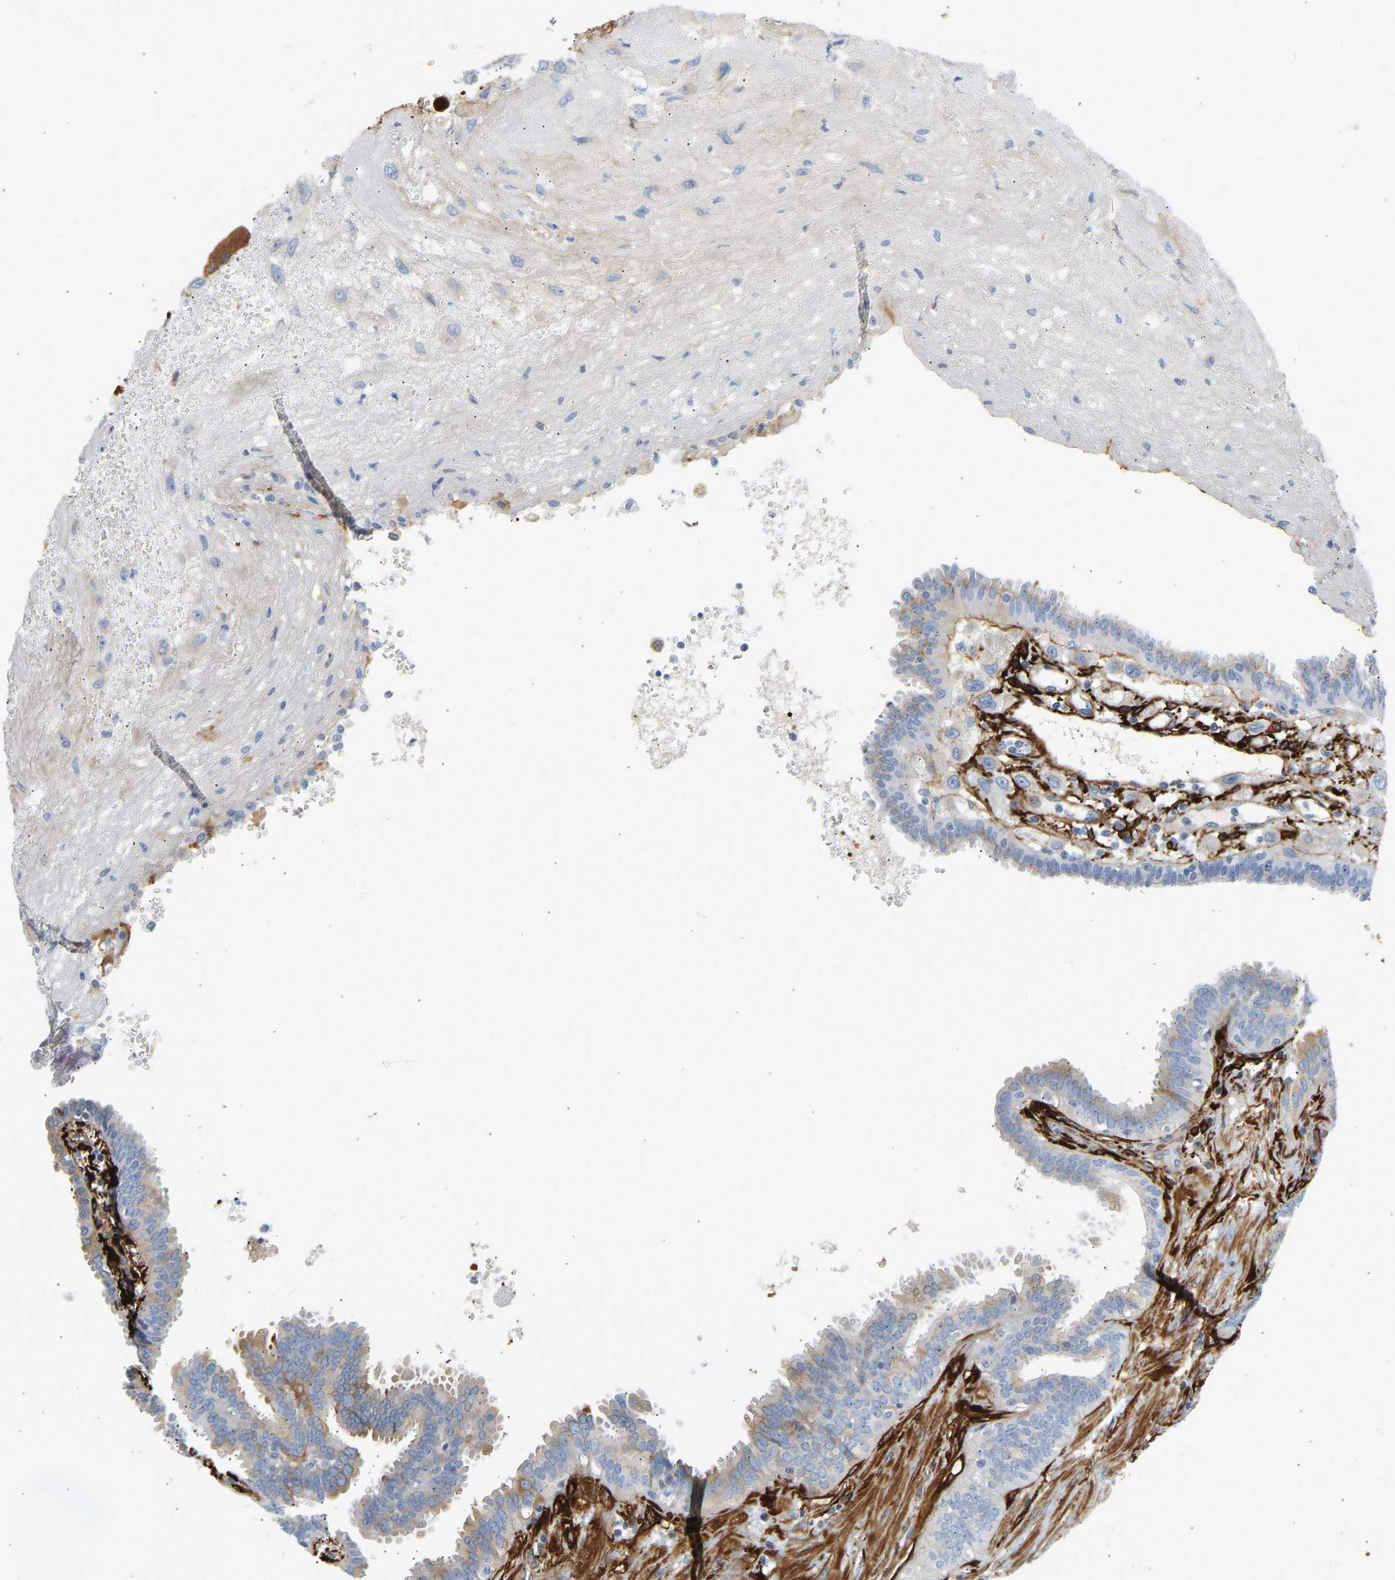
{"staining": {"intensity": "moderate", "quantity": "<25%", "location": "cytoplasmic/membranous"}, "tissue": "fallopian tube", "cell_type": "Glandular cells", "image_type": "normal", "snomed": [{"axis": "morphology", "description": "Normal tissue, NOS"}, {"axis": "topography", "description": "Fallopian tube"}, {"axis": "topography", "description": "Placenta"}], "caption": "A low amount of moderate cytoplasmic/membranous expression is appreciated in approximately <25% of glandular cells in benign fallopian tube.", "gene": "SLC30A7", "patient": {"sex": "female", "age": 32}}